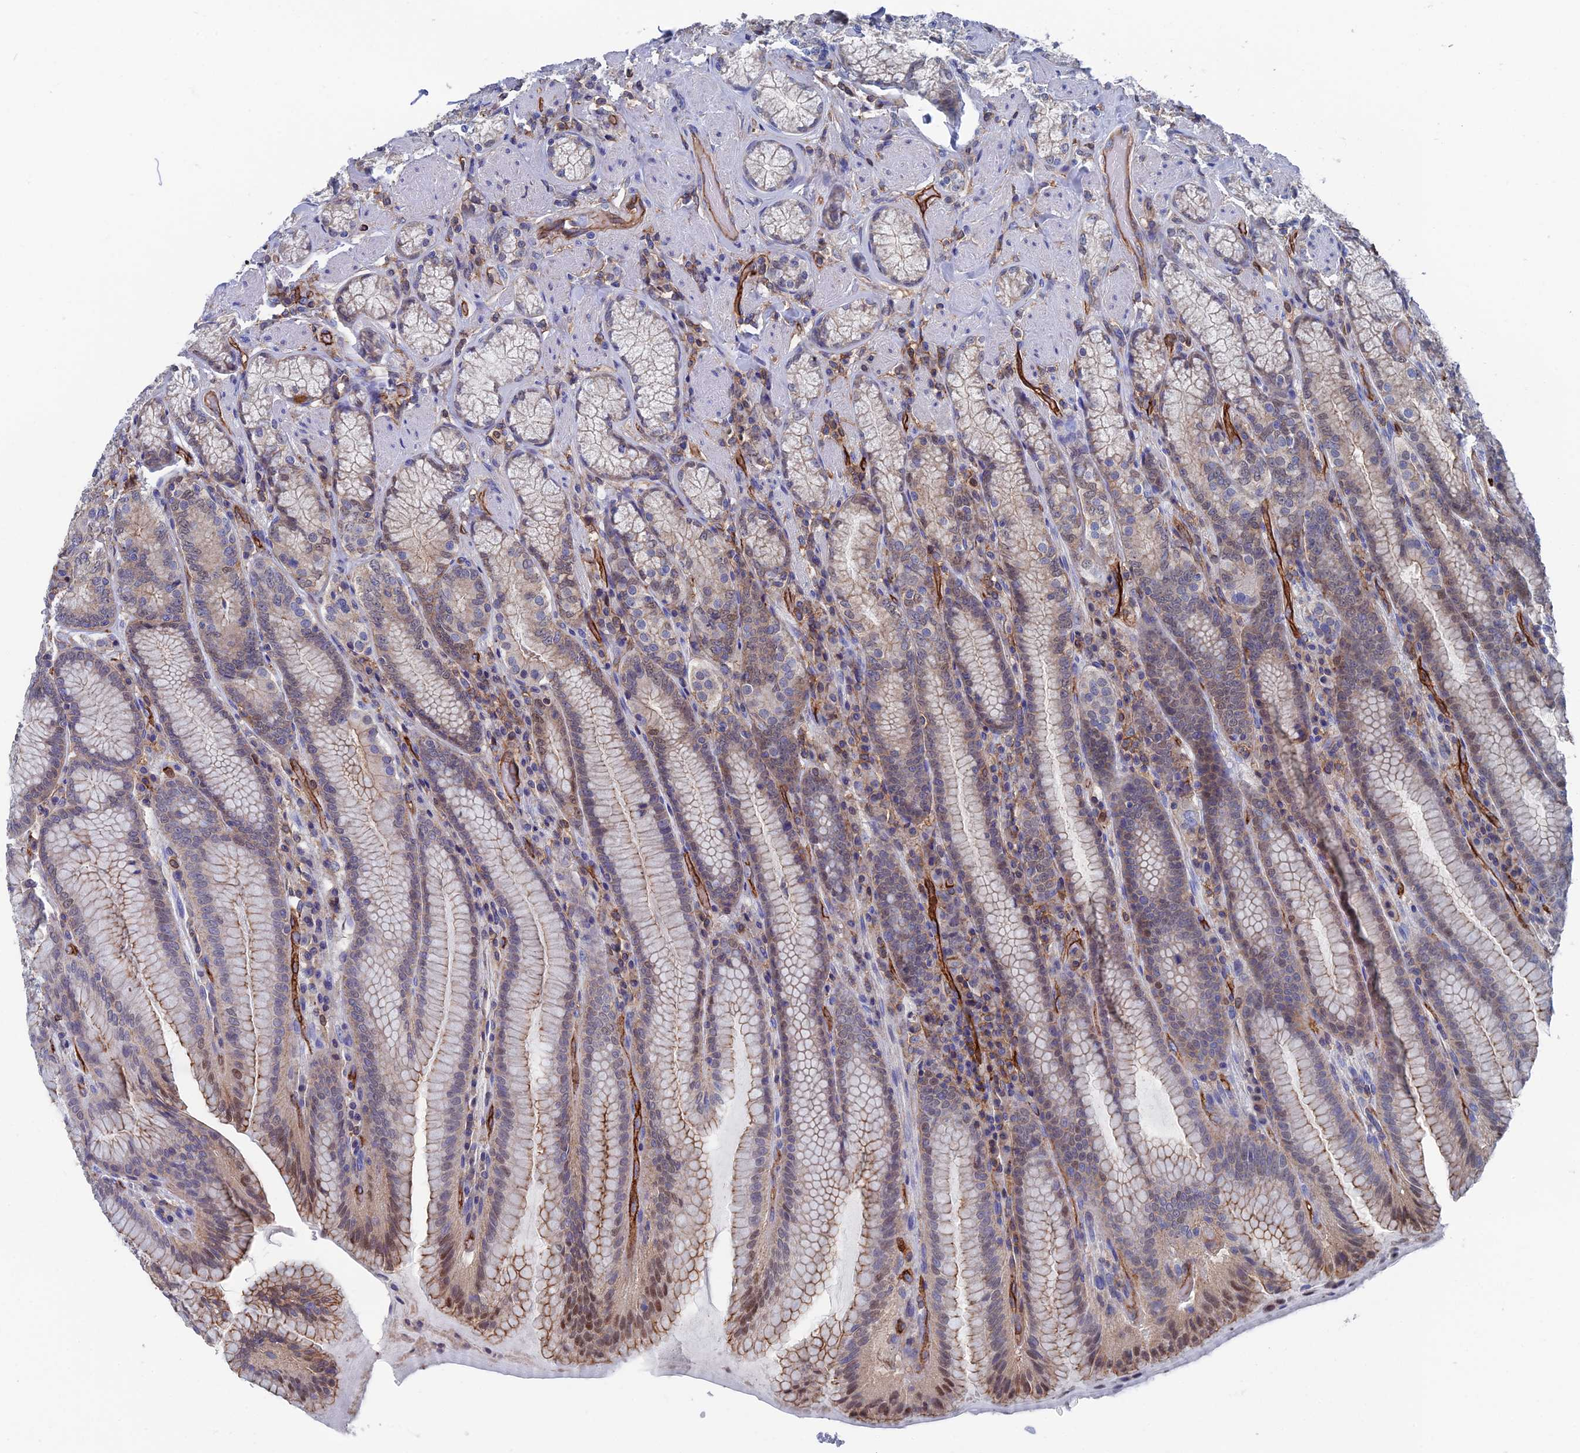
{"staining": {"intensity": "moderate", "quantity": "25%-75%", "location": "cytoplasmic/membranous,nuclear"}, "tissue": "stomach", "cell_type": "Glandular cells", "image_type": "normal", "snomed": [{"axis": "morphology", "description": "Normal tissue, NOS"}, {"axis": "topography", "description": "Stomach, upper"}, {"axis": "topography", "description": "Stomach, lower"}], "caption": "Immunohistochemistry image of benign stomach: human stomach stained using immunohistochemistry (IHC) displays medium levels of moderate protein expression localized specifically in the cytoplasmic/membranous,nuclear of glandular cells, appearing as a cytoplasmic/membranous,nuclear brown color.", "gene": "SNX11", "patient": {"sex": "female", "age": 76}}